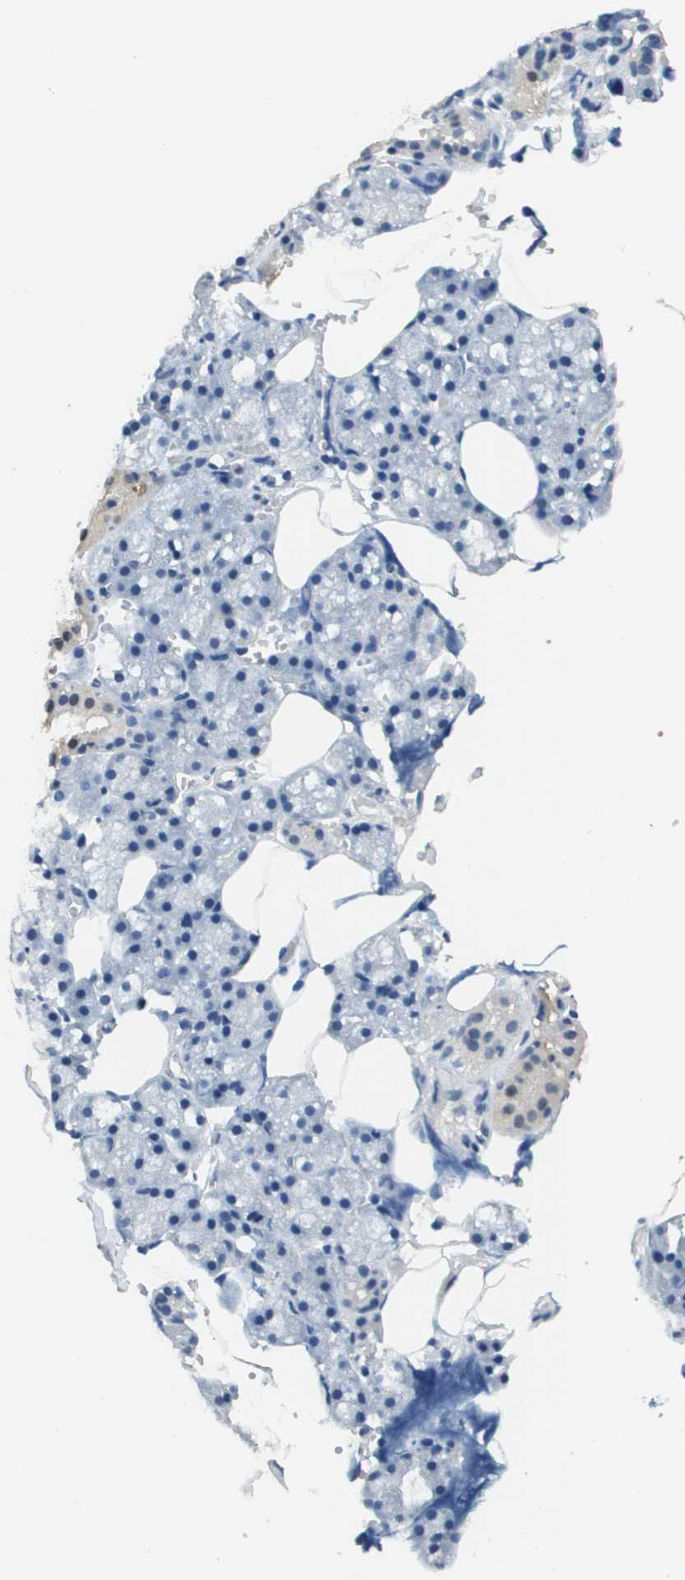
{"staining": {"intensity": "negative", "quantity": "none", "location": "none"}, "tissue": "salivary gland", "cell_type": "Glandular cells", "image_type": "normal", "snomed": [{"axis": "morphology", "description": "Normal tissue, NOS"}, {"axis": "topography", "description": "Salivary gland"}], "caption": "Image shows no significant protein staining in glandular cells of normal salivary gland.", "gene": "MT3", "patient": {"sex": "male", "age": 62}}